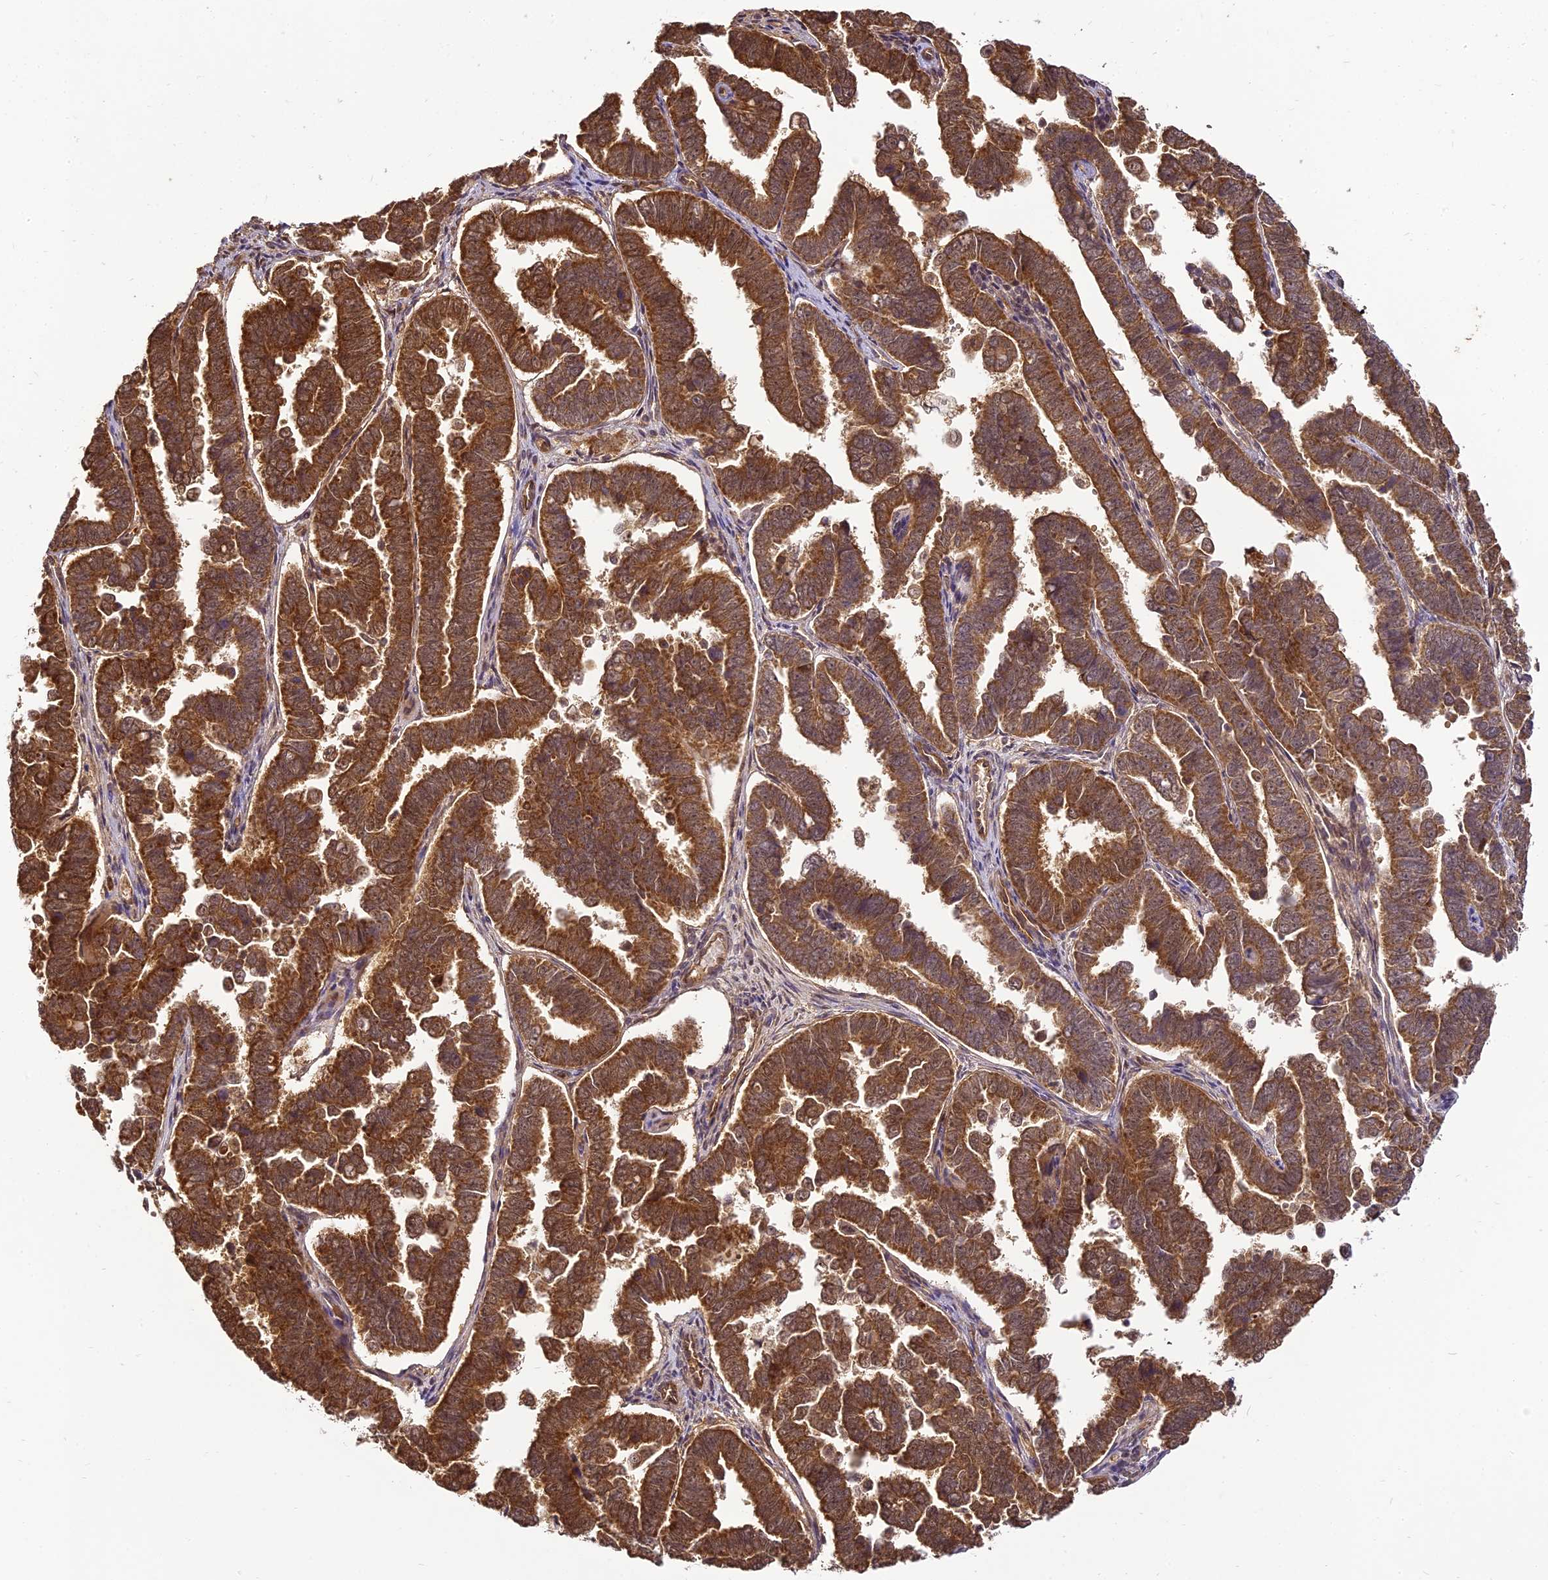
{"staining": {"intensity": "strong", "quantity": ">75%", "location": "cytoplasmic/membranous"}, "tissue": "endometrial cancer", "cell_type": "Tumor cells", "image_type": "cancer", "snomed": [{"axis": "morphology", "description": "Adenocarcinoma, NOS"}, {"axis": "topography", "description": "Endometrium"}], "caption": "Endometrial cancer stained with a brown dye reveals strong cytoplasmic/membranous positive staining in approximately >75% of tumor cells.", "gene": "BCDIN3D", "patient": {"sex": "female", "age": 75}}